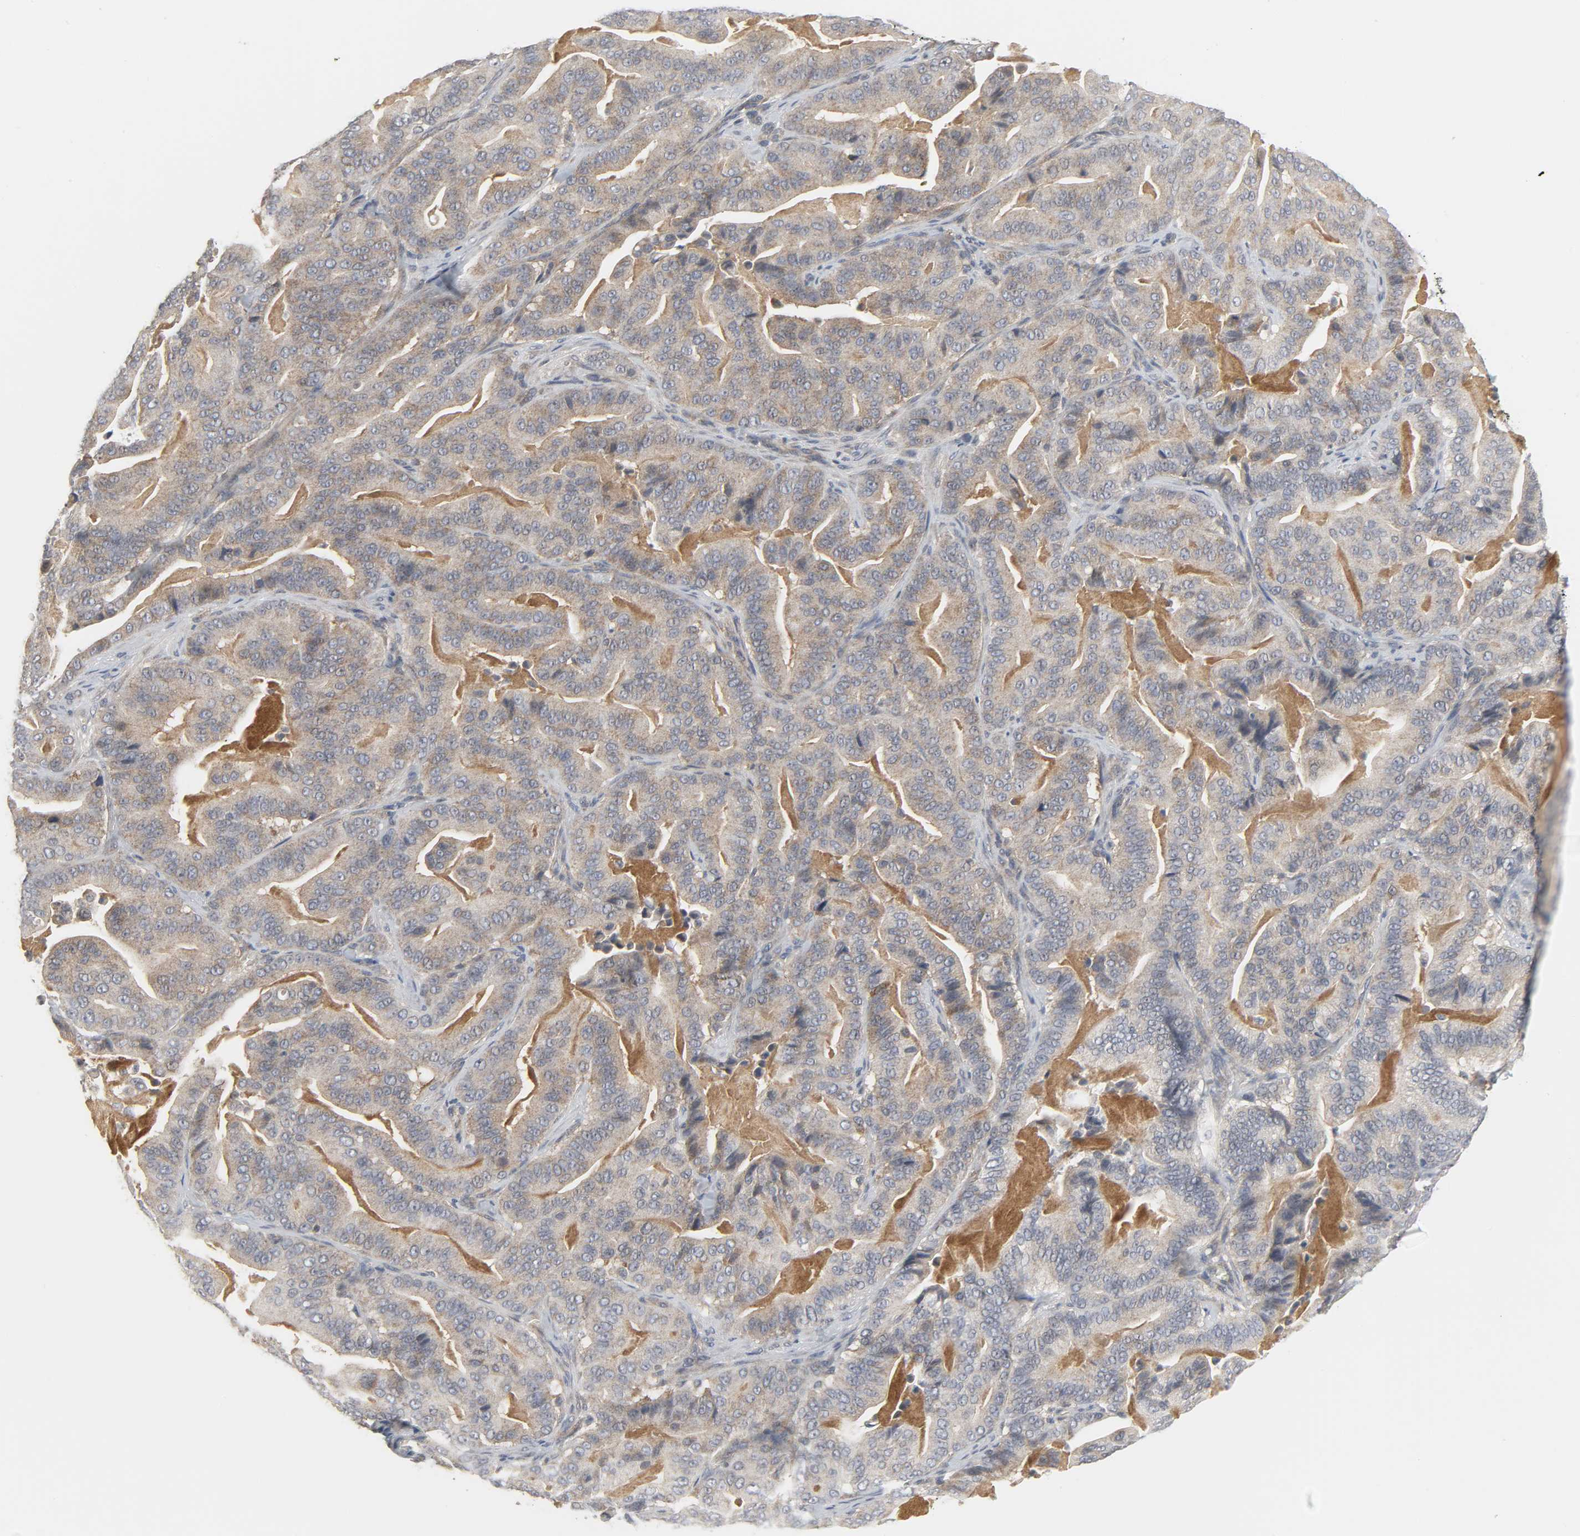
{"staining": {"intensity": "moderate", "quantity": ">75%", "location": "cytoplasmic/membranous"}, "tissue": "pancreatic cancer", "cell_type": "Tumor cells", "image_type": "cancer", "snomed": [{"axis": "morphology", "description": "Adenocarcinoma, NOS"}, {"axis": "topography", "description": "Pancreas"}], "caption": "Moderate cytoplasmic/membranous staining for a protein is seen in approximately >75% of tumor cells of pancreatic cancer (adenocarcinoma) using immunohistochemistry.", "gene": "CLIP1", "patient": {"sex": "male", "age": 63}}